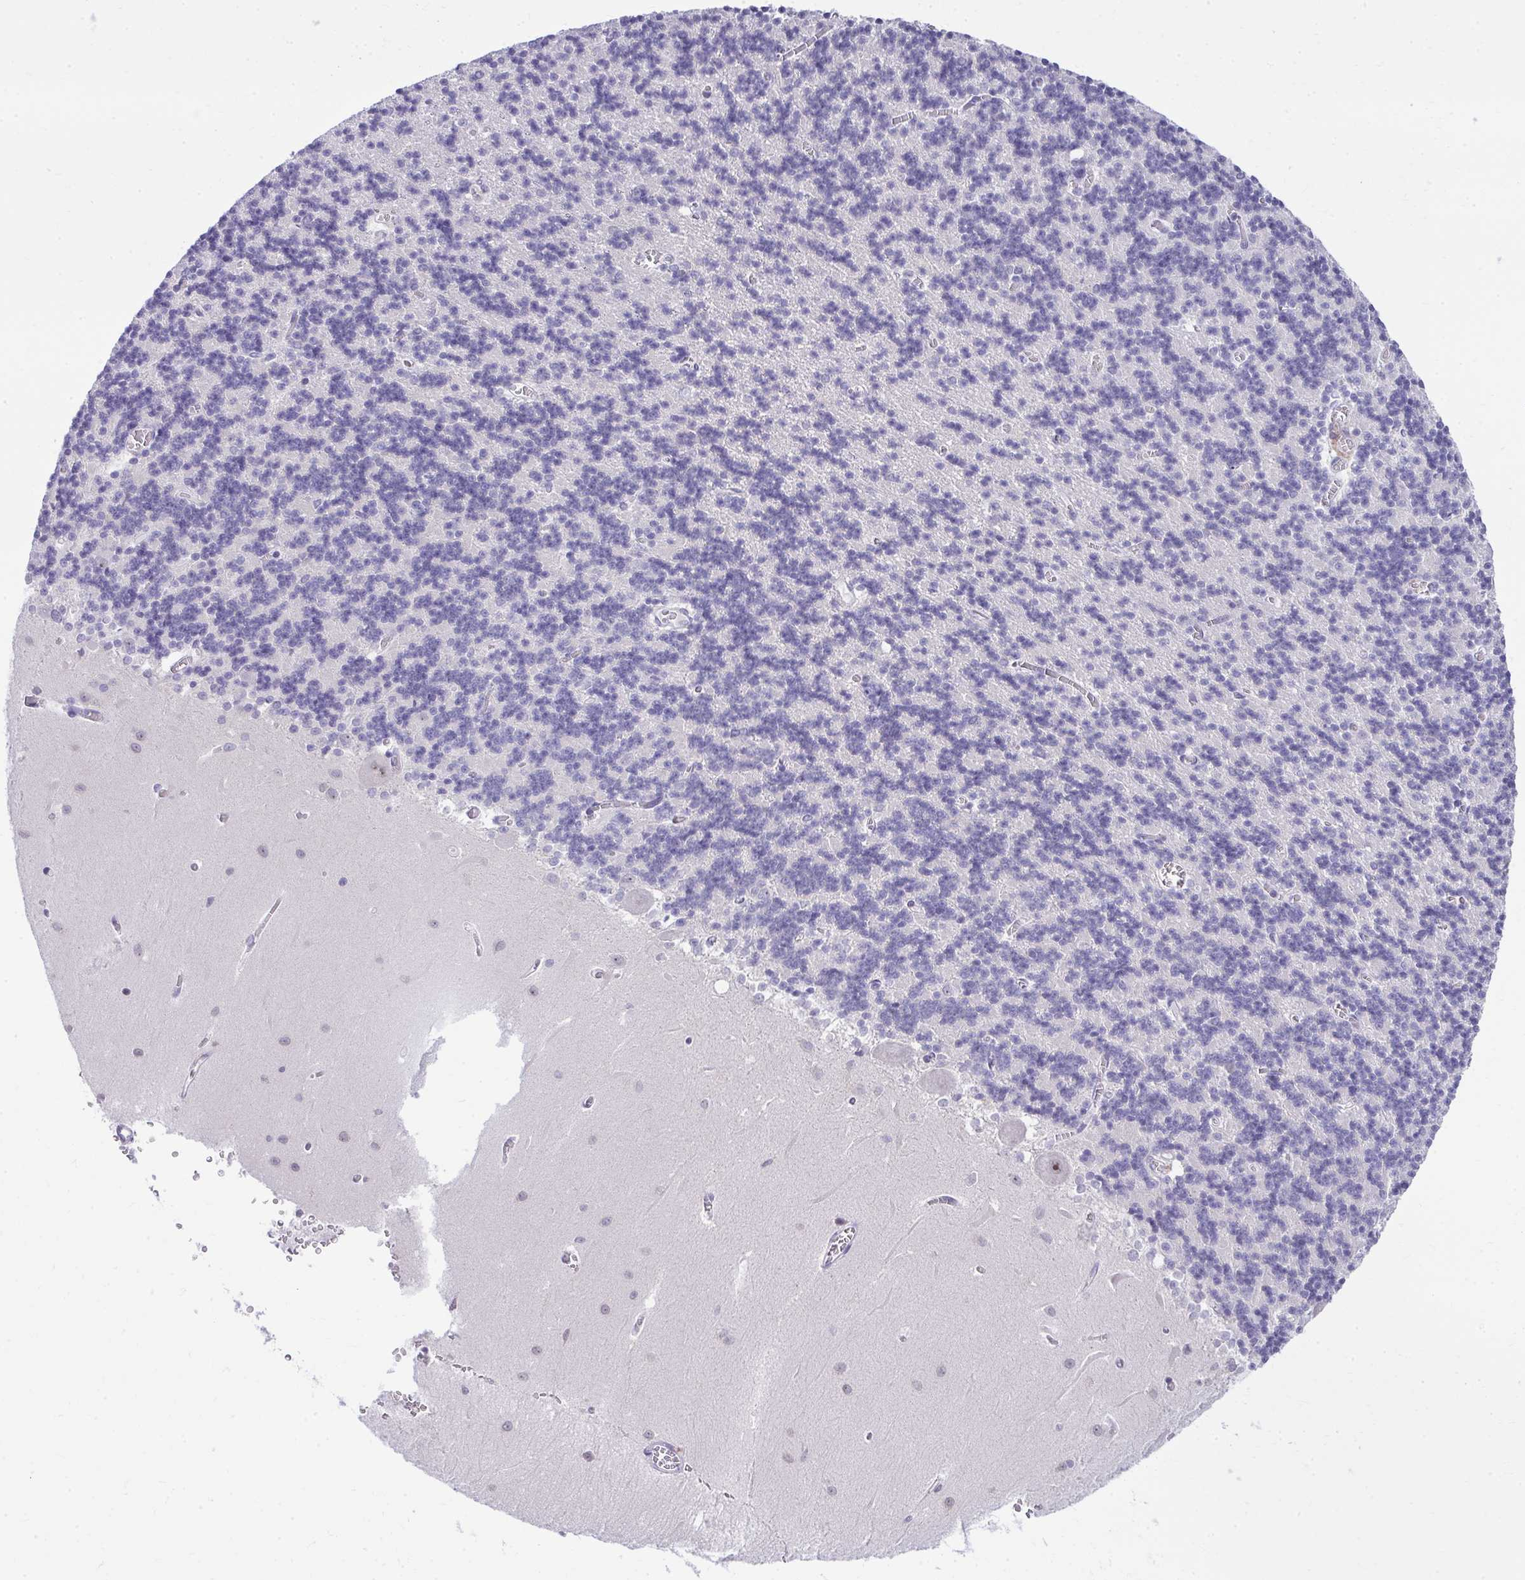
{"staining": {"intensity": "negative", "quantity": "none", "location": "none"}, "tissue": "cerebellum", "cell_type": "Cells in granular layer", "image_type": "normal", "snomed": [{"axis": "morphology", "description": "Normal tissue, NOS"}, {"axis": "topography", "description": "Cerebellum"}], "caption": "Photomicrograph shows no significant protein positivity in cells in granular layer of unremarkable cerebellum. (Immunohistochemistry, brightfield microscopy, high magnification).", "gene": "EID3", "patient": {"sex": "male", "age": 37}}